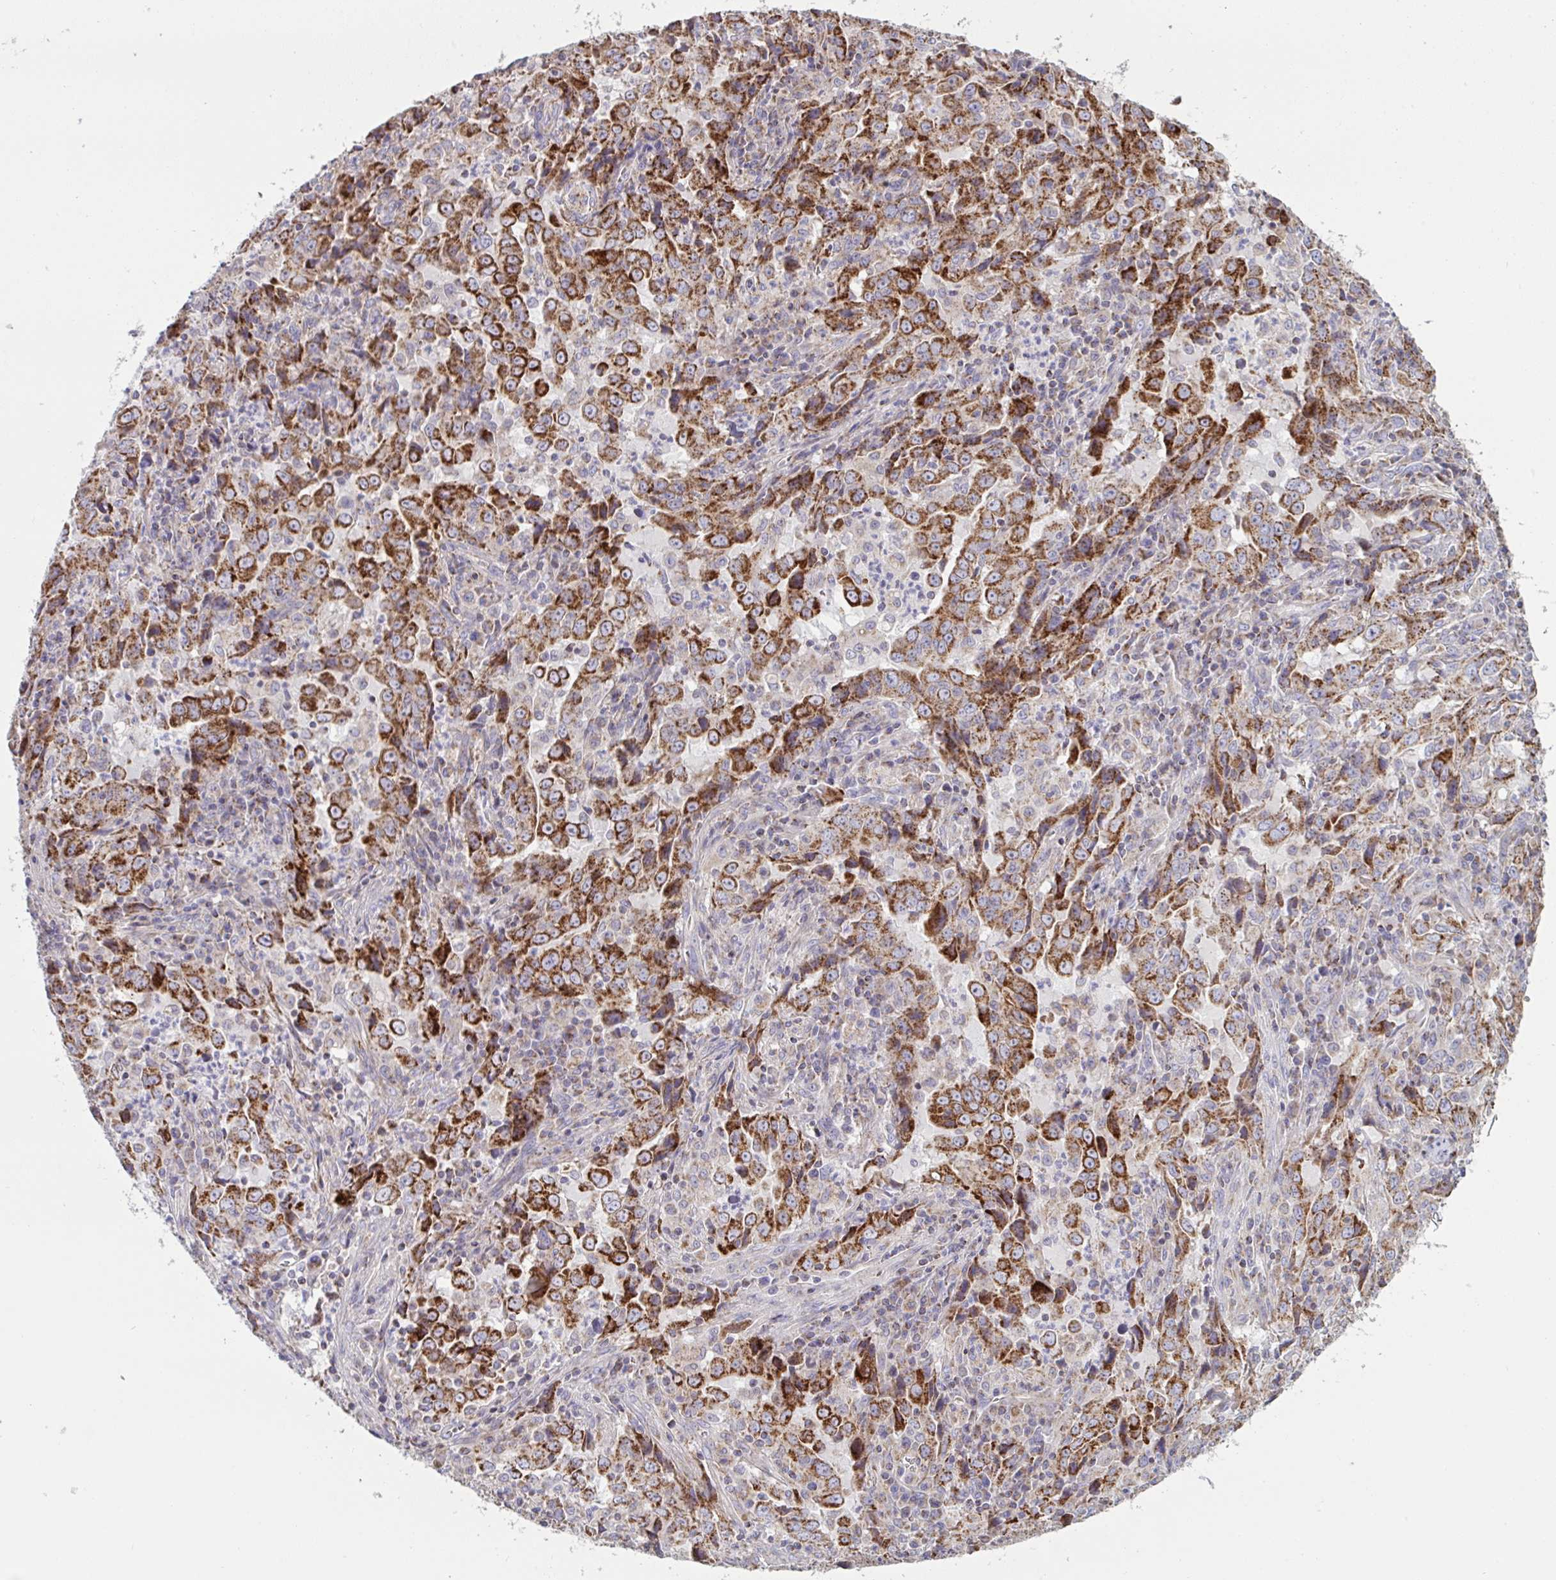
{"staining": {"intensity": "strong", "quantity": ">75%", "location": "cytoplasmic/membranous"}, "tissue": "lung cancer", "cell_type": "Tumor cells", "image_type": "cancer", "snomed": [{"axis": "morphology", "description": "Adenocarcinoma, NOS"}, {"axis": "topography", "description": "Lung"}], "caption": "Human adenocarcinoma (lung) stained with a protein marker exhibits strong staining in tumor cells.", "gene": "MICOS10", "patient": {"sex": "male", "age": 67}}